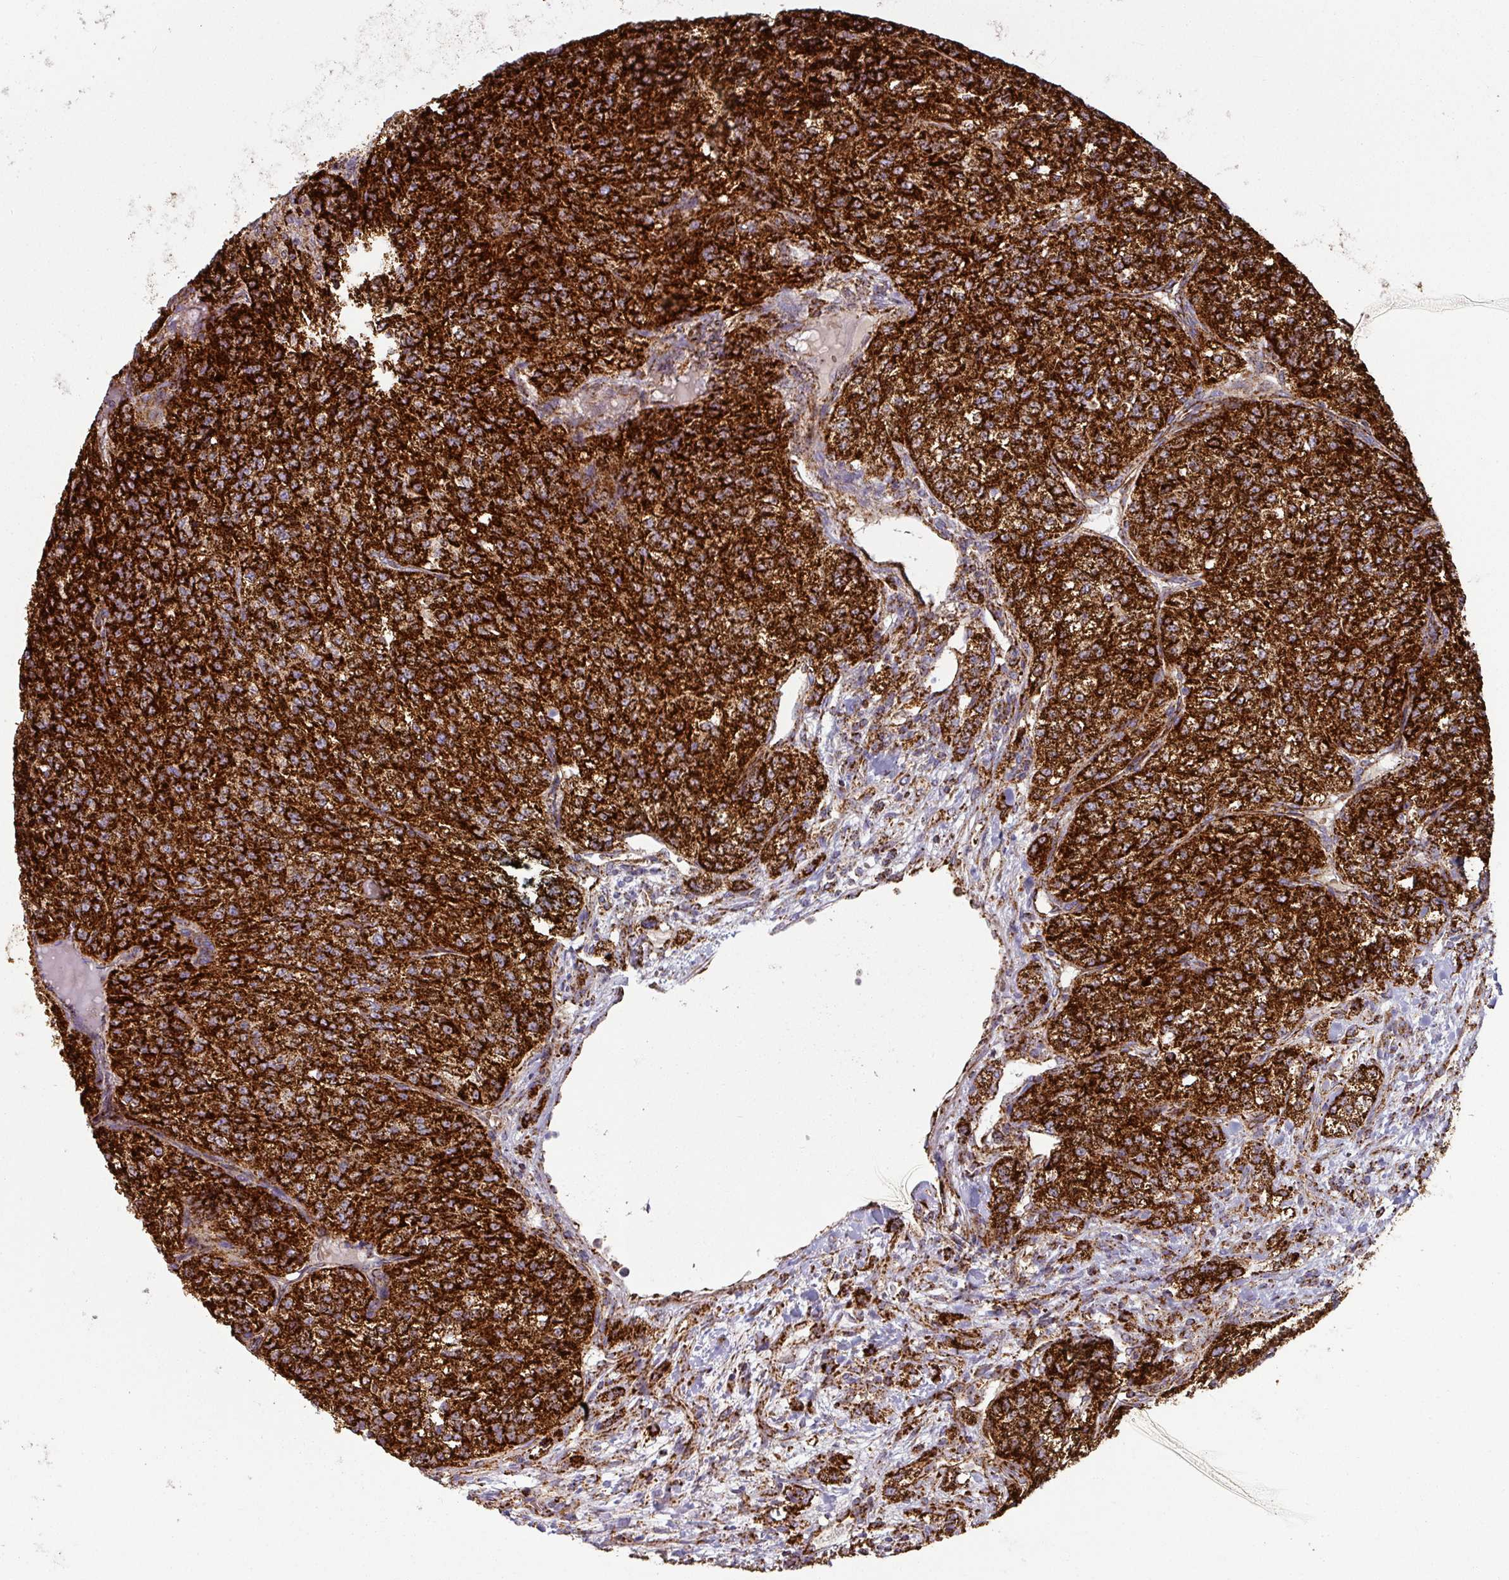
{"staining": {"intensity": "strong", "quantity": ">75%", "location": "cytoplasmic/membranous"}, "tissue": "renal cancer", "cell_type": "Tumor cells", "image_type": "cancer", "snomed": [{"axis": "morphology", "description": "Adenocarcinoma, NOS"}, {"axis": "topography", "description": "Kidney"}], "caption": "Renal adenocarcinoma stained for a protein (brown) displays strong cytoplasmic/membranous positive staining in about >75% of tumor cells.", "gene": "TRAP1", "patient": {"sex": "female", "age": 63}}